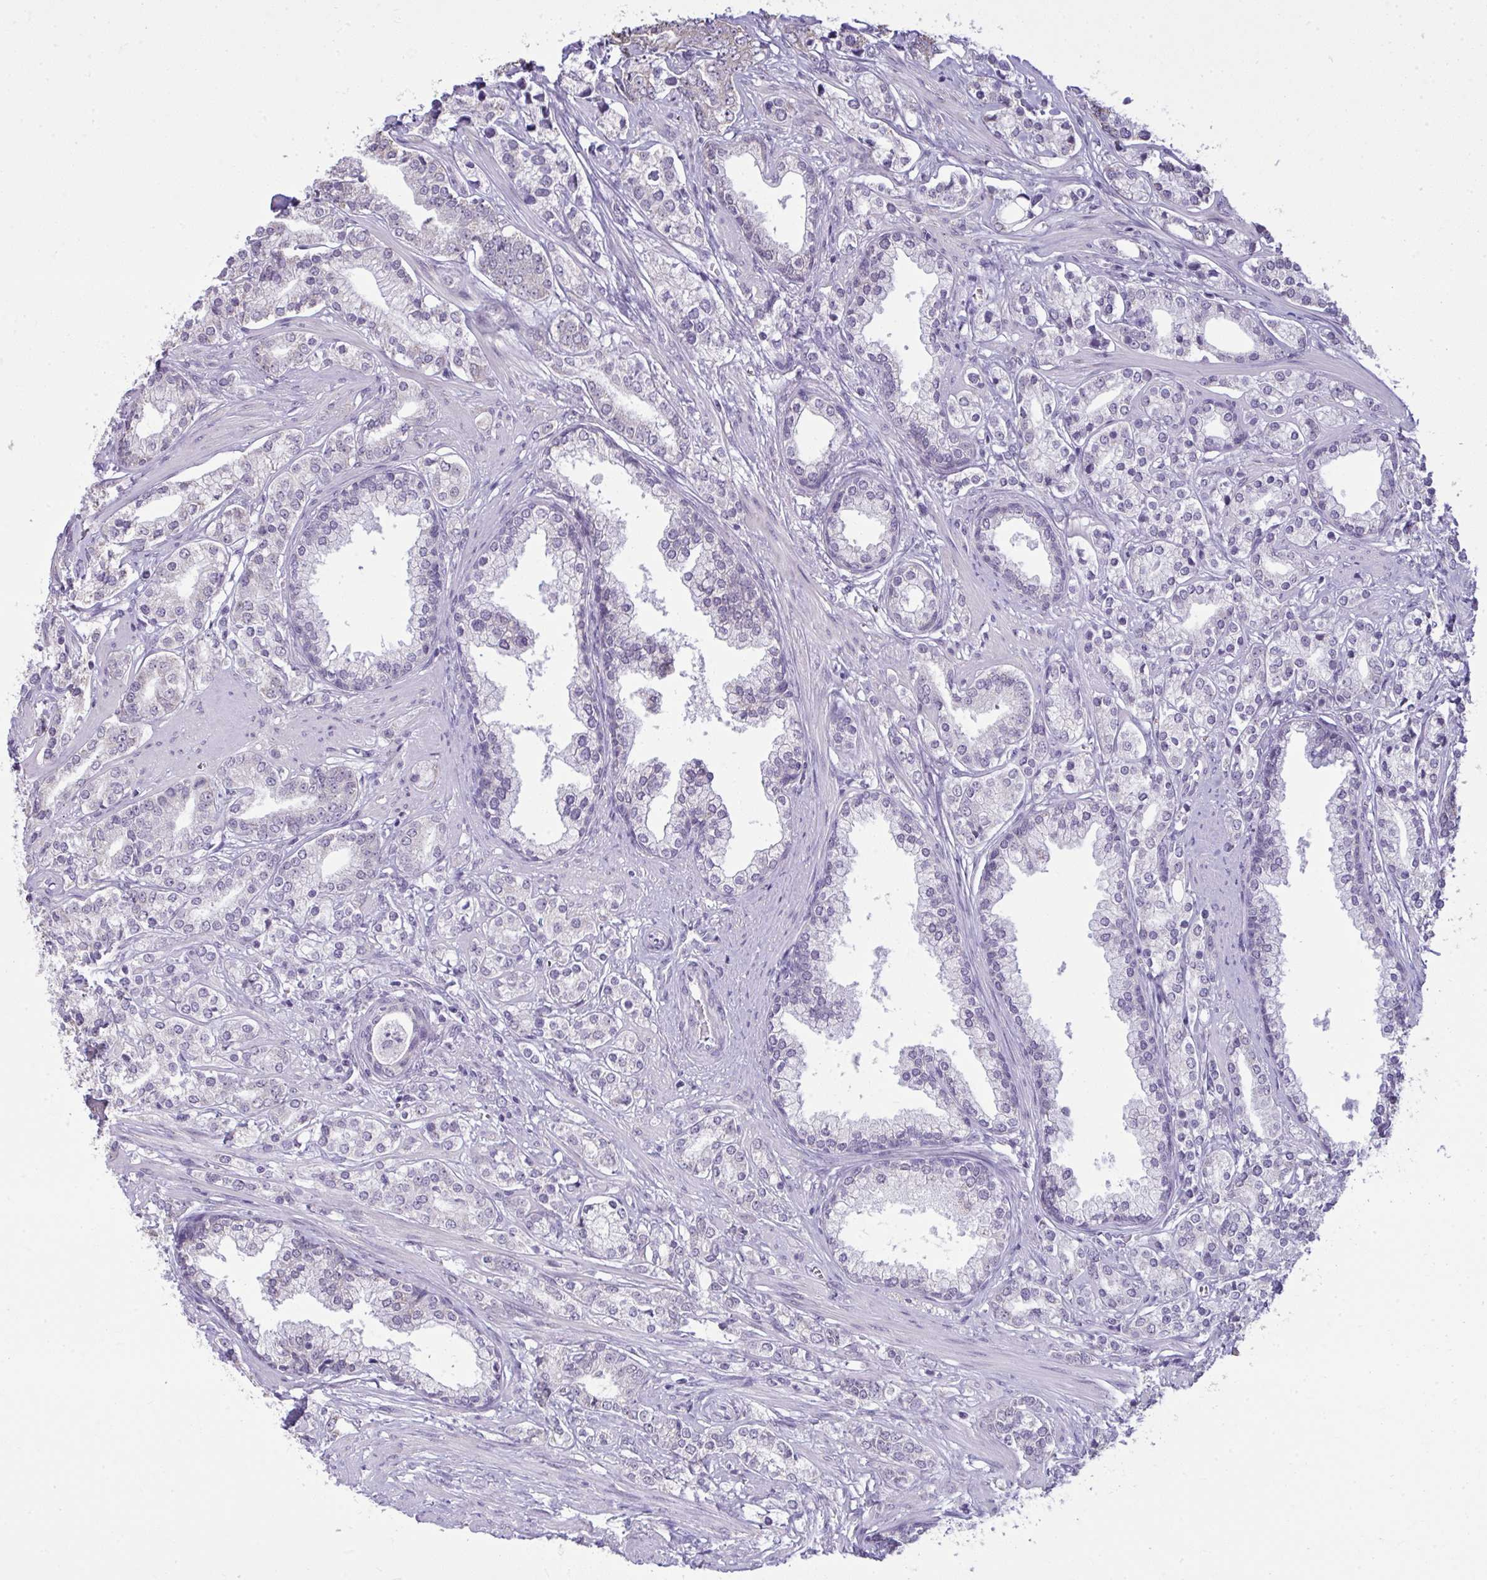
{"staining": {"intensity": "negative", "quantity": "none", "location": "none"}, "tissue": "prostate cancer", "cell_type": "Tumor cells", "image_type": "cancer", "snomed": [{"axis": "morphology", "description": "Adenocarcinoma, High grade"}, {"axis": "topography", "description": "Prostate"}], "caption": "An IHC photomicrograph of prostate high-grade adenocarcinoma is shown. There is no staining in tumor cells of prostate high-grade adenocarcinoma.", "gene": "NPPA", "patient": {"sex": "male", "age": 58}}